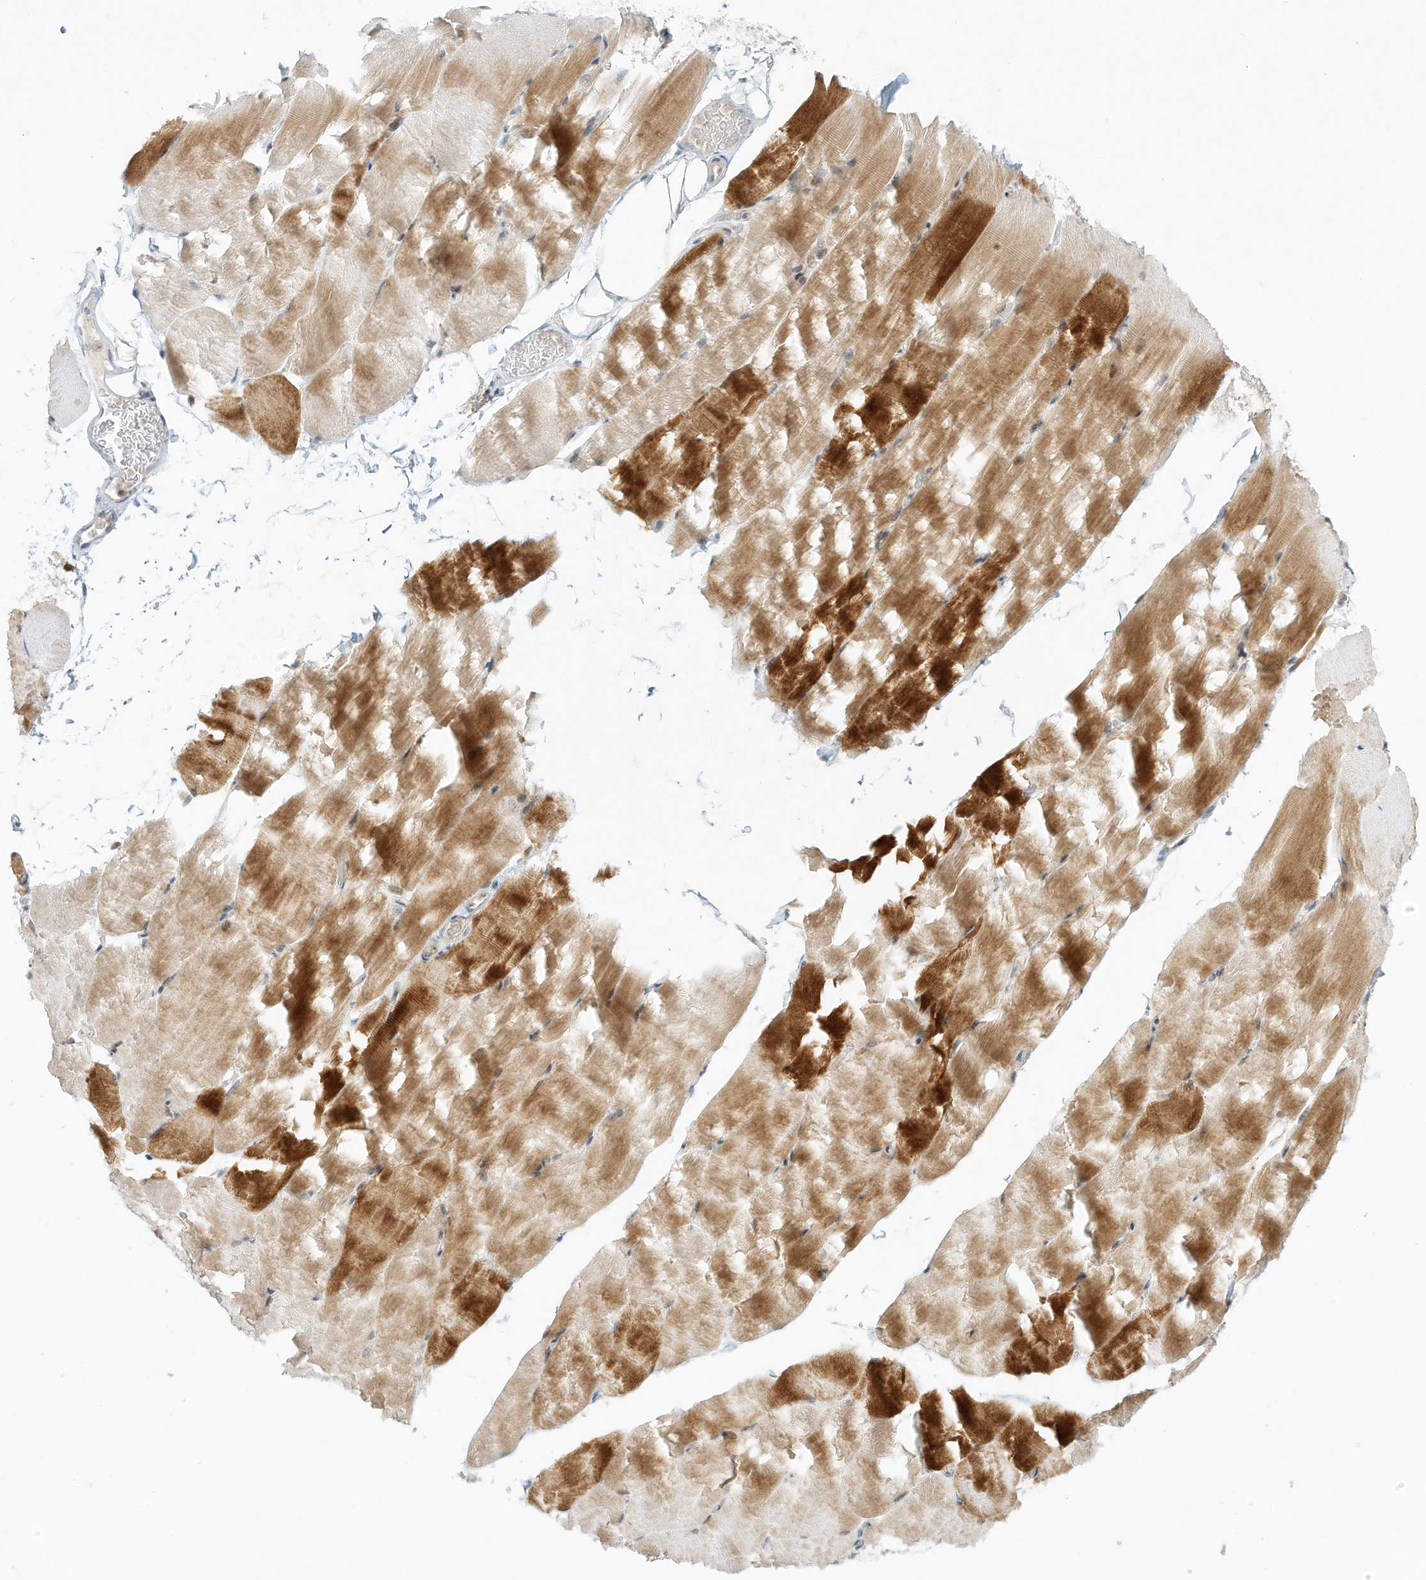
{"staining": {"intensity": "strong", "quantity": "<25%", "location": "cytoplasmic/membranous"}, "tissue": "skeletal muscle", "cell_type": "Myocytes", "image_type": "normal", "snomed": [{"axis": "morphology", "description": "Normal tissue, NOS"}, {"axis": "topography", "description": "Skeletal muscle"}, {"axis": "topography", "description": "Parathyroid gland"}], "caption": "High-power microscopy captured an immunohistochemistry (IHC) image of normal skeletal muscle, revealing strong cytoplasmic/membranous expression in approximately <25% of myocytes.", "gene": "PAK6", "patient": {"sex": "female", "age": 37}}